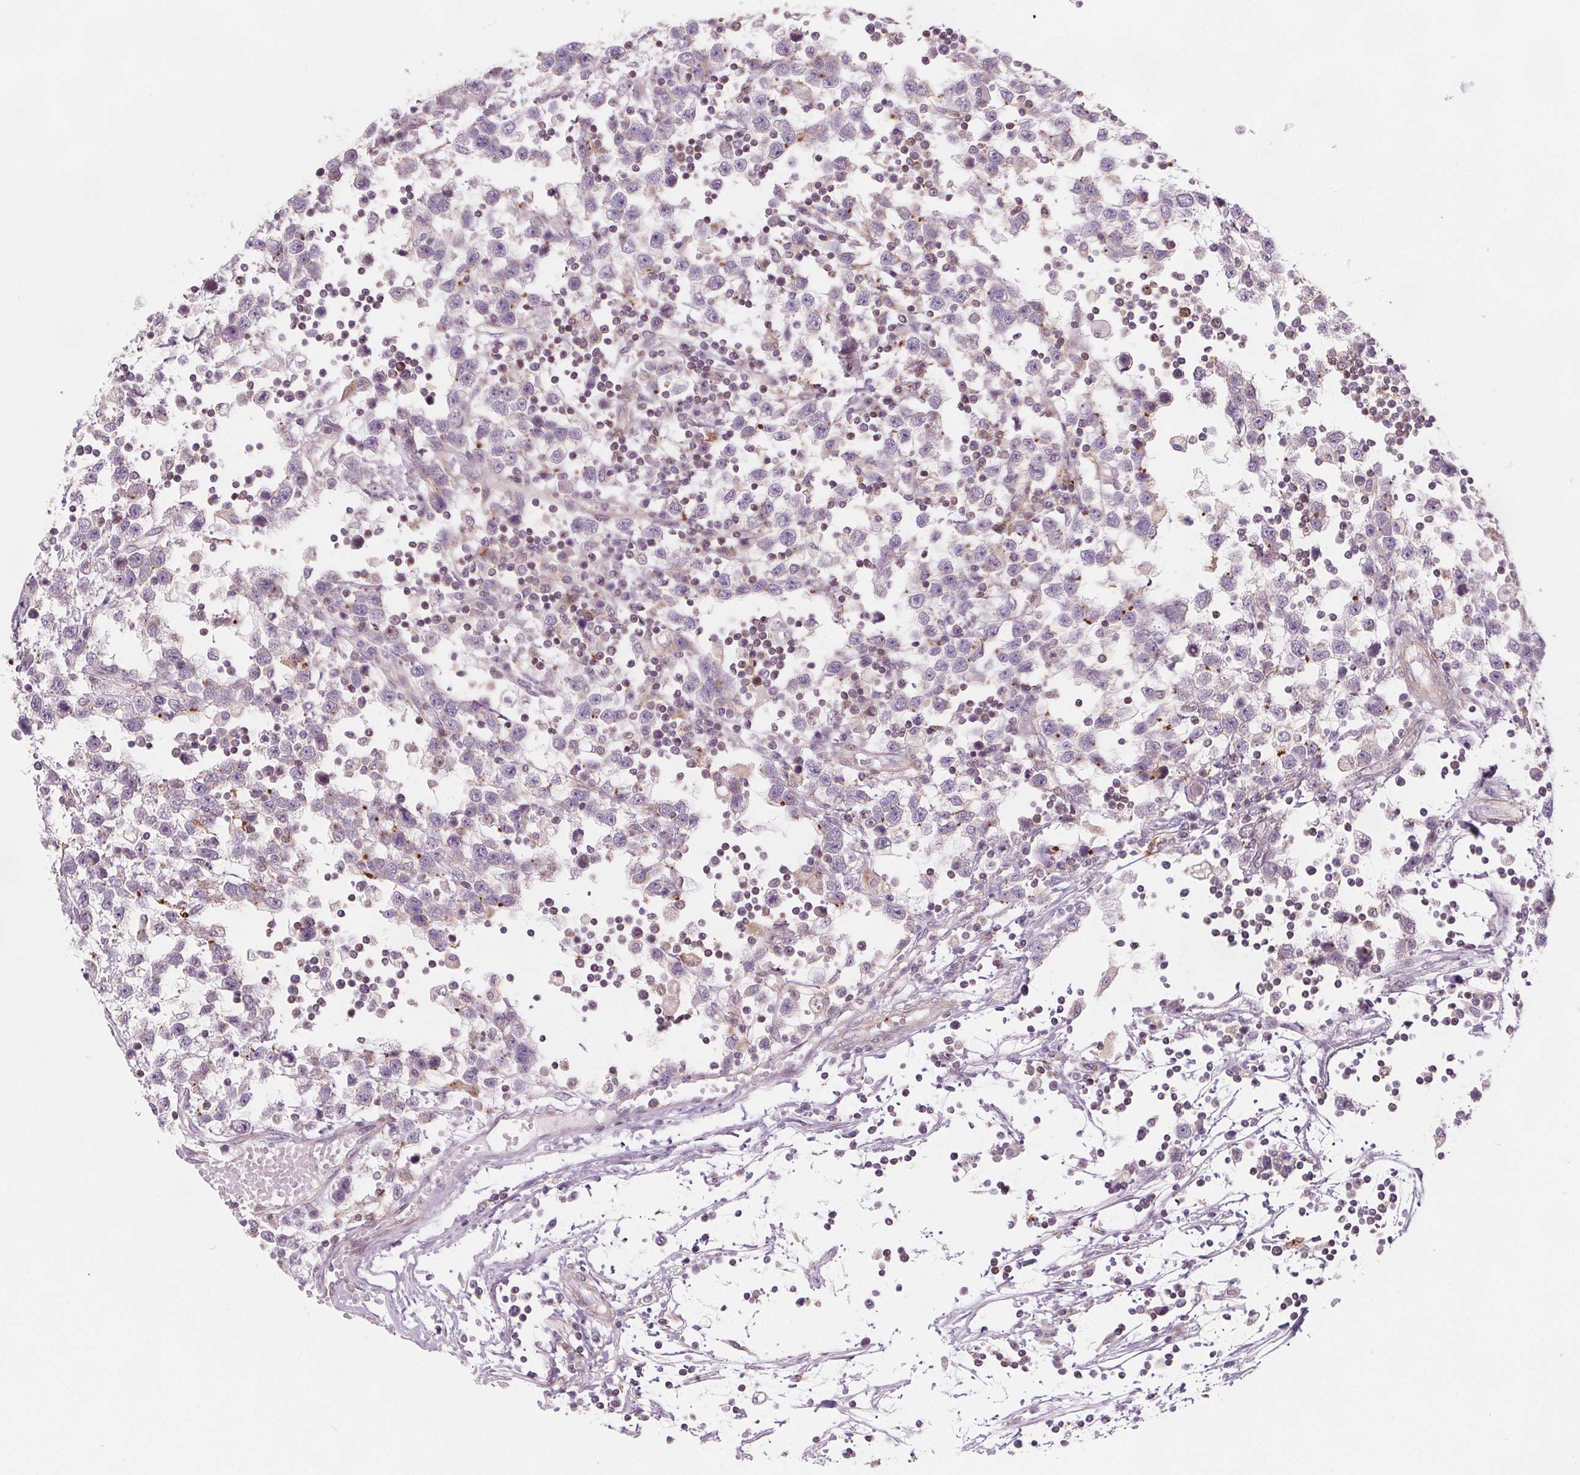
{"staining": {"intensity": "negative", "quantity": "none", "location": "none"}, "tissue": "testis cancer", "cell_type": "Tumor cells", "image_type": "cancer", "snomed": [{"axis": "morphology", "description": "Seminoma, NOS"}, {"axis": "topography", "description": "Testis"}], "caption": "This image is of seminoma (testis) stained with immunohistochemistry (IHC) to label a protein in brown with the nuclei are counter-stained blue. There is no positivity in tumor cells. Brightfield microscopy of immunohistochemistry (IHC) stained with DAB (brown) and hematoxylin (blue), captured at high magnification.", "gene": "ADAM33", "patient": {"sex": "male", "age": 34}}